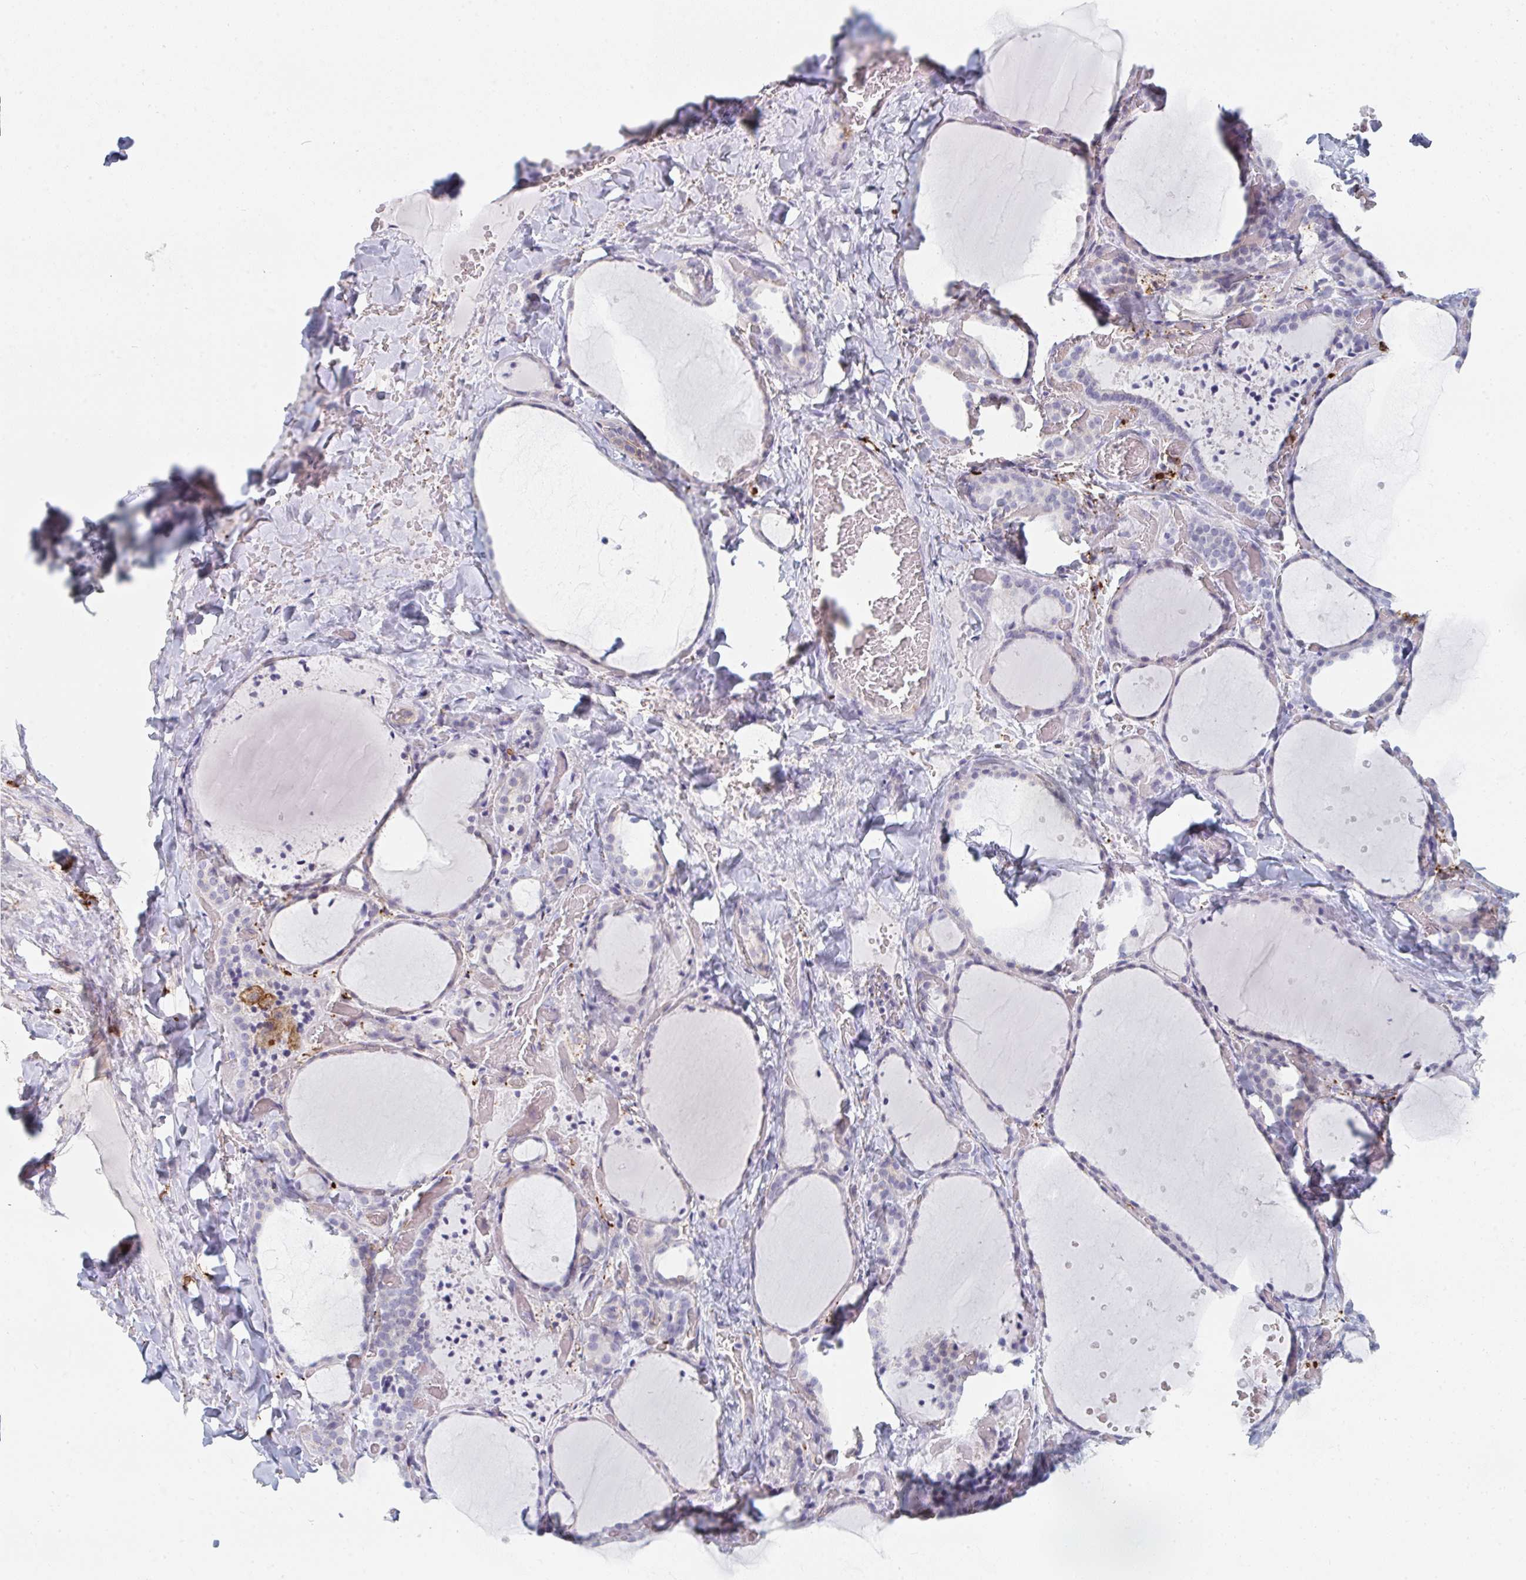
{"staining": {"intensity": "negative", "quantity": "none", "location": "none"}, "tissue": "breast", "cell_type": "Adipocytes", "image_type": "normal", "snomed": [{"axis": "morphology", "description": "Normal tissue, NOS"}, {"axis": "topography", "description": "Breast"}], "caption": "This image is of unremarkable breast stained with IHC to label a protein in brown with the nuclei are counter-stained blue. There is no positivity in adipocytes. (DAB (3,3'-diaminobenzidine) IHC with hematoxylin counter stain).", "gene": "DAB2", "patient": {"sex": "female", "age": 45}}